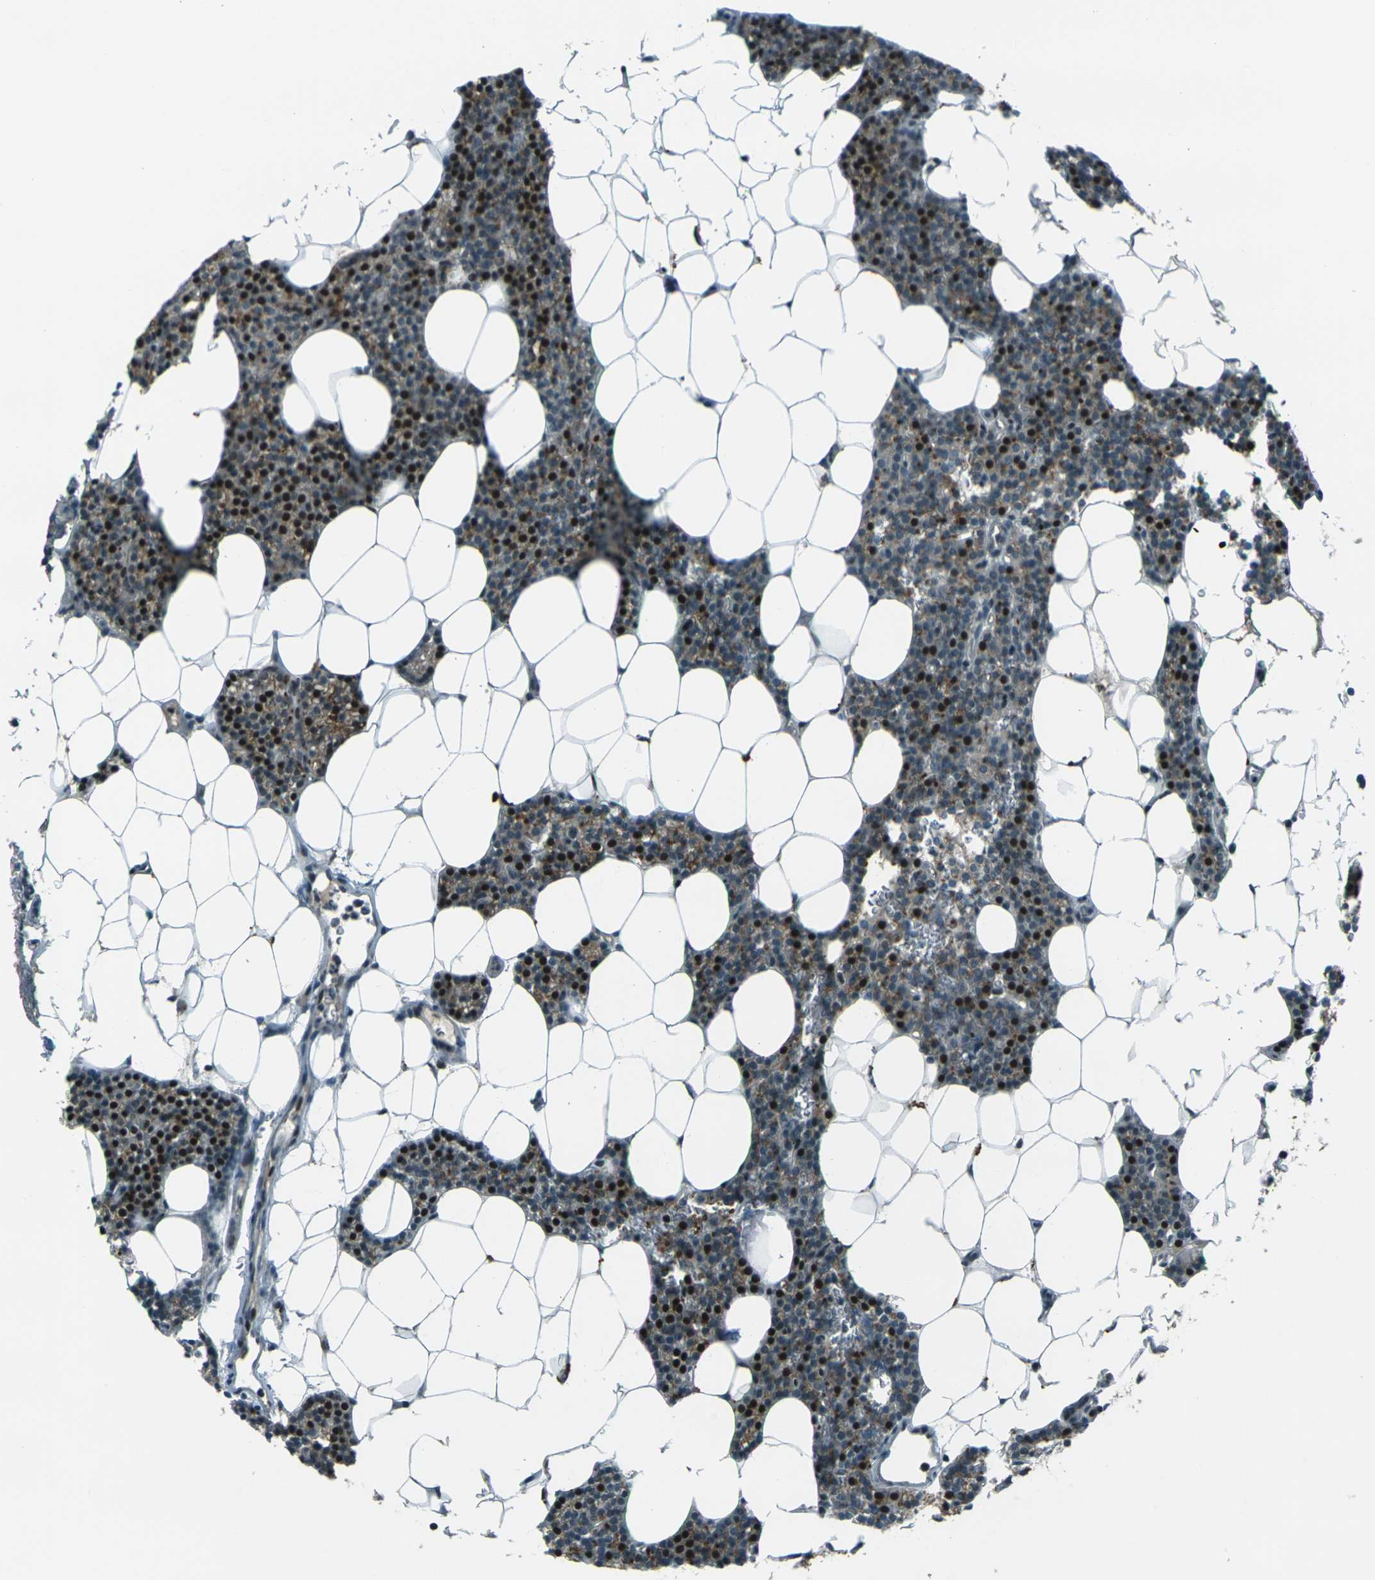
{"staining": {"intensity": "moderate", "quantity": "25%-75%", "location": "cytoplasmic/membranous,nuclear"}, "tissue": "parathyroid gland", "cell_type": "Glandular cells", "image_type": "normal", "snomed": [{"axis": "morphology", "description": "Normal tissue, NOS"}, {"axis": "morphology", "description": "Adenoma, NOS"}, {"axis": "topography", "description": "Parathyroid gland"}], "caption": "Normal parathyroid gland was stained to show a protein in brown. There is medium levels of moderate cytoplasmic/membranous,nuclear positivity in about 25%-75% of glandular cells.", "gene": "GPR19", "patient": {"sex": "female", "age": 51}}